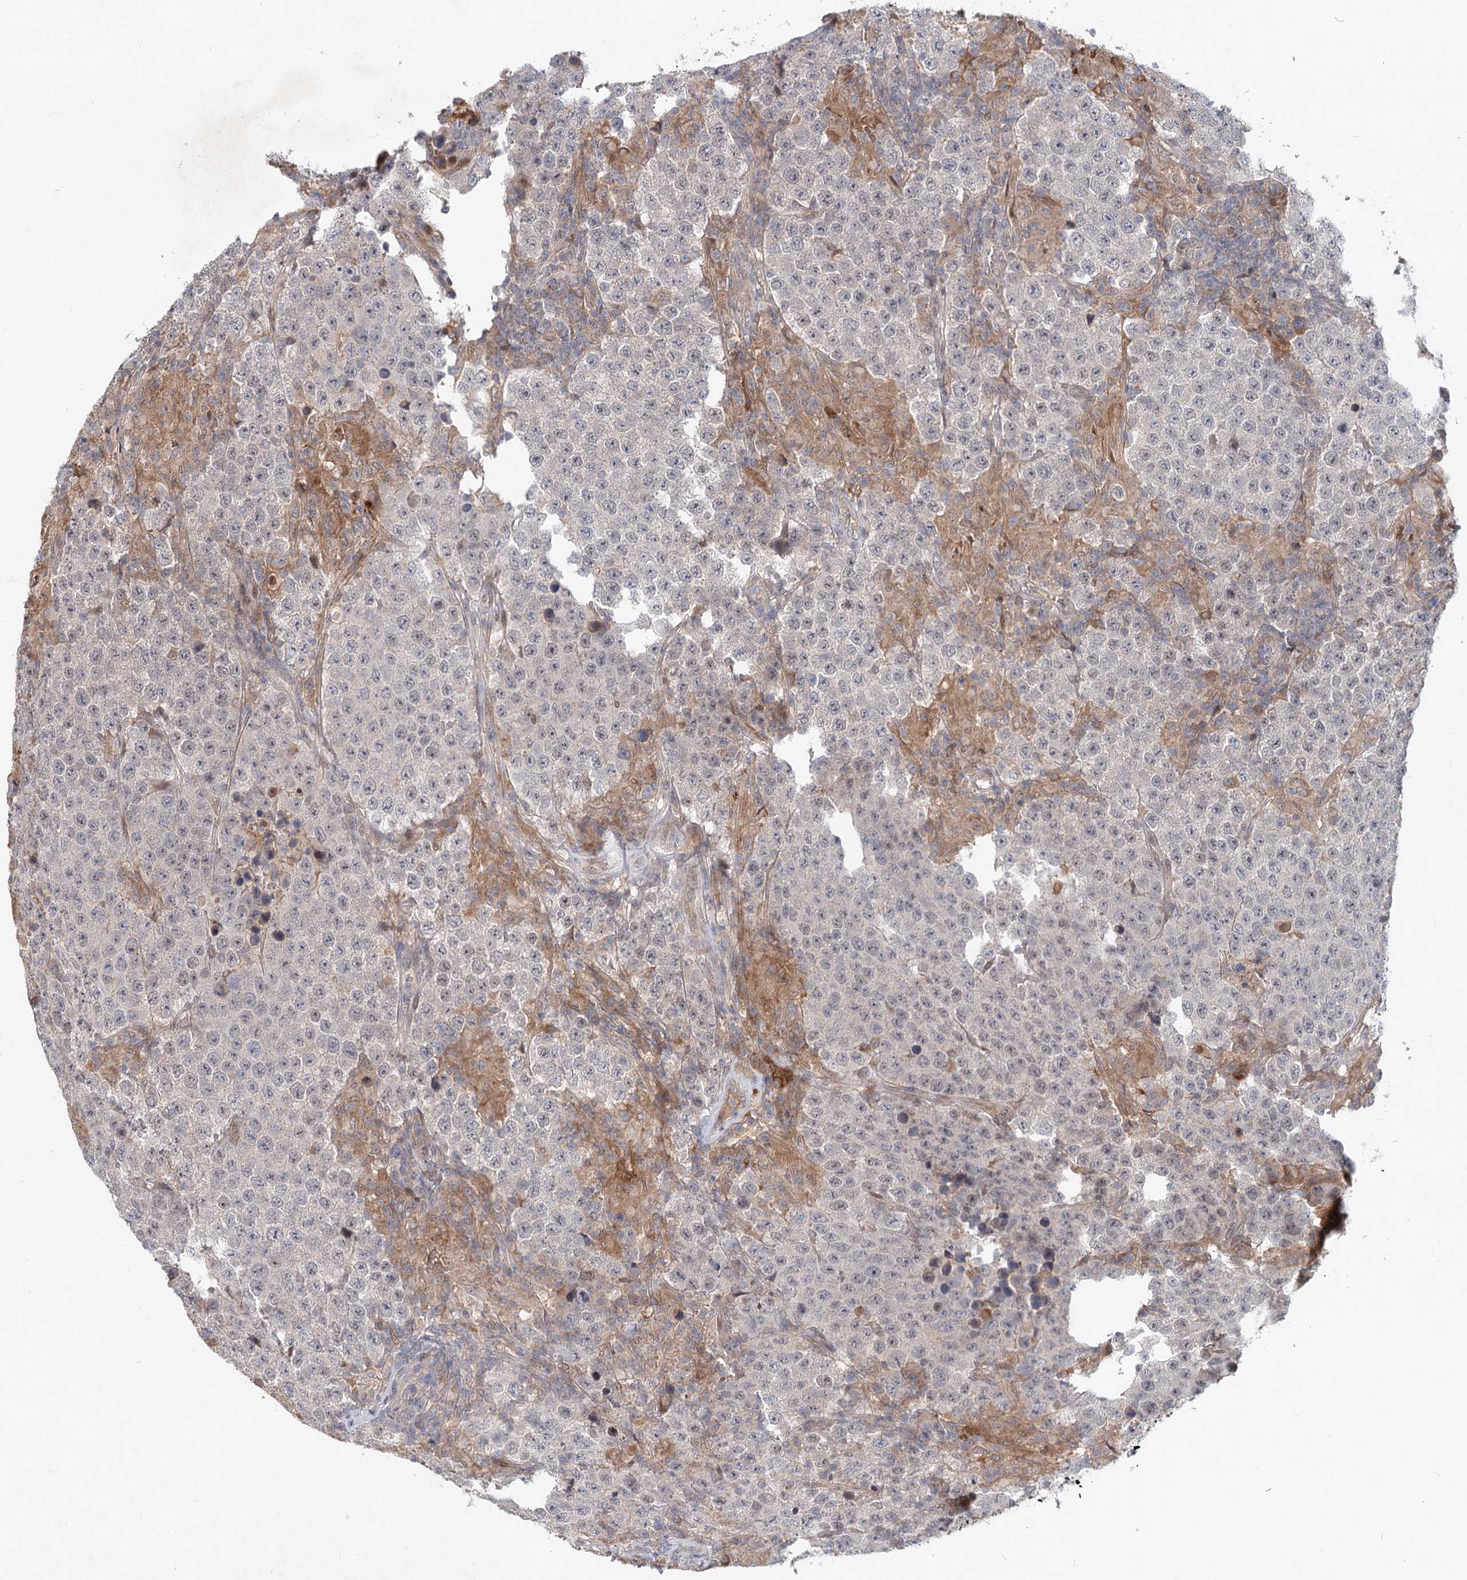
{"staining": {"intensity": "negative", "quantity": "none", "location": "none"}, "tissue": "testis cancer", "cell_type": "Tumor cells", "image_type": "cancer", "snomed": [{"axis": "morphology", "description": "Normal tissue, NOS"}, {"axis": "morphology", "description": "Urothelial carcinoma, High grade"}, {"axis": "morphology", "description": "Seminoma, NOS"}, {"axis": "morphology", "description": "Carcinoma, Embryonal, NOS"}, {"axis": "topography", "description": "Urinary bladder"}, {"axis": "topography", "description": "Testis"}], "caption": "DAB immunohistochemical staining of testis cancer exhibits no significant expression in tumor cells.", "gene": "AP3B1", "patient": {"sex": "male", "age": 41}}